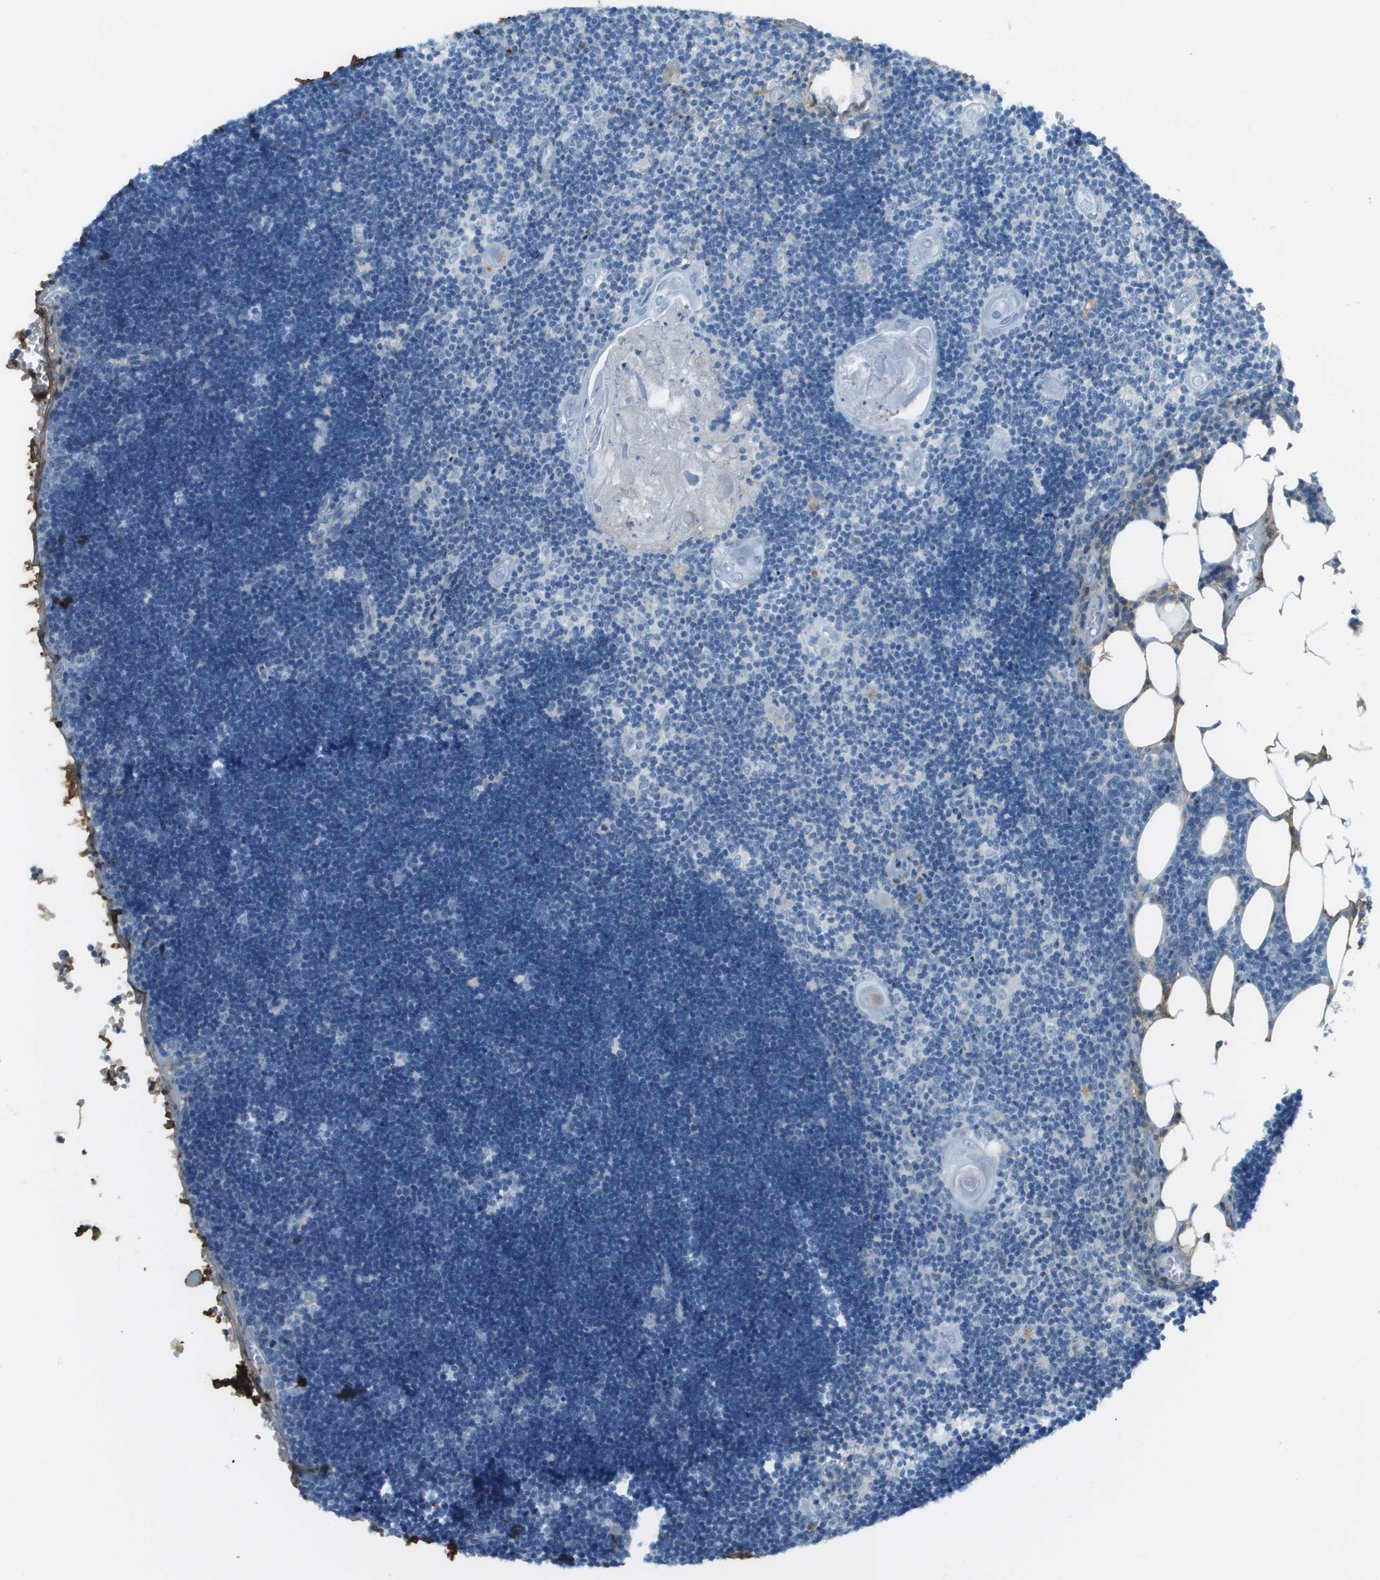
{"staining": {"intensity": "negative", "quantity": "none", "location": "none"}, "tissue": "lymph node", "cell_type": "Germinal center cells", "image_type": "normal", "snomed": [{"axis": "morphology", "description": "Normal tissue, NOS"}, {"axis": "topography", "description": "Lymph node"}], "caption": "Immunohistochemistry micrograph of benign lymph node: human lymph node stained with DAB displays no significant protein expression in germinal center cells. (DAB immunohistochemistry (IHC) with hematoxylin counter stain).", "gene": "DCN", "patient": {"sex": "male", "age": 33}}